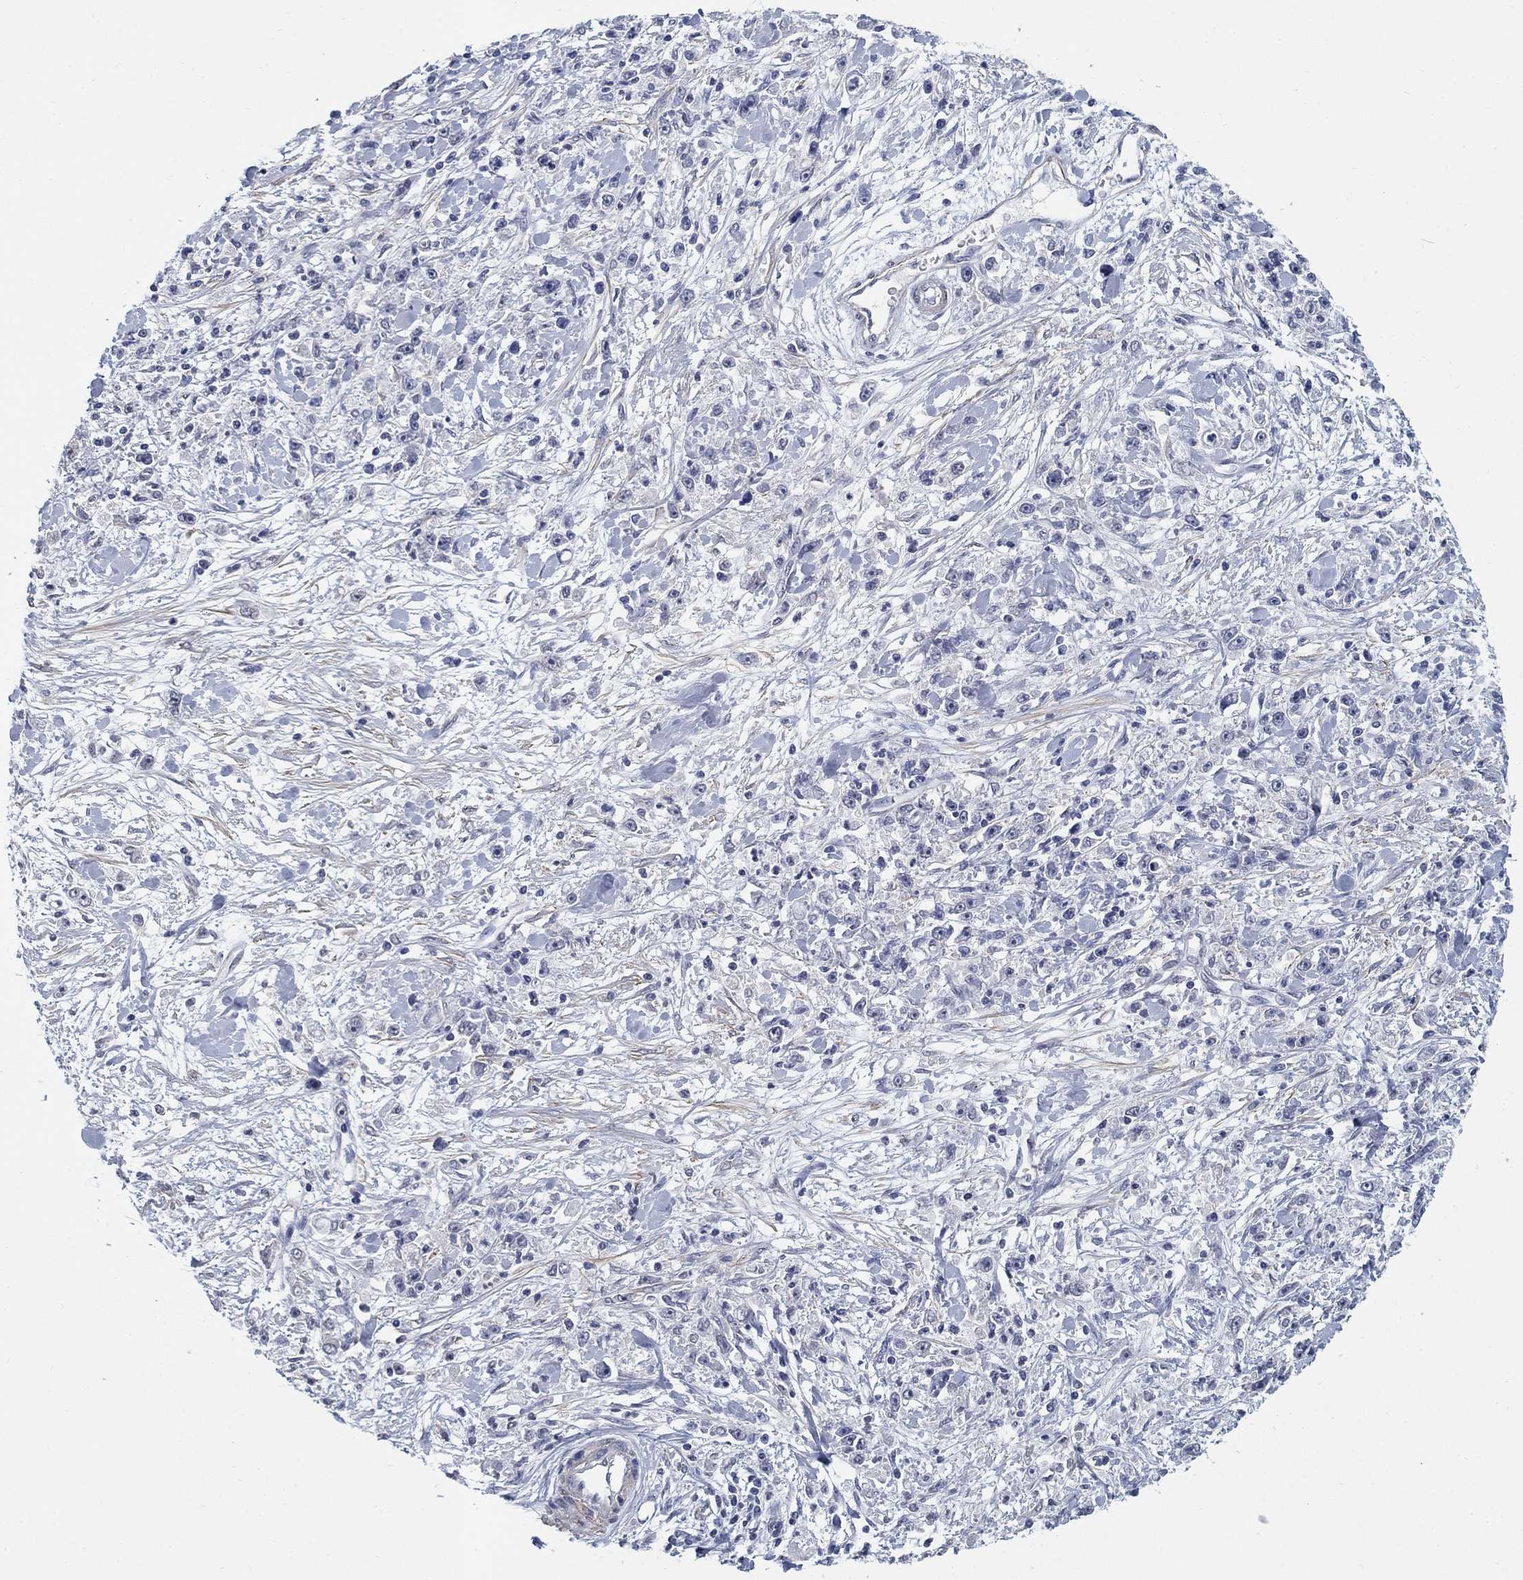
{"staining": {"intensity": "negative", "quantity": "none", "location": "none"}, "tissue": "stomach cancer", "cell_type": "Tumor cells", "image_type": "cancer", "snomed": [{"axis": "morphology", "description": "Adenocarcinoma, NOS"}, {"axis": "topography", "description": "Stomach"}], "caption": "Immunohistochemistry photomicrograph of neoplastic tissue: stomach cancer stained with DAB displays no significant protein expression in tumor cells. Brightfield microscopy of immunohistochemistry (IHC) stained with DAB (3,3'-diaminobenzidine) (brown) and hematoxylin (blue), captured at high magnification.", "gene": "OTUB2", "patient": {"sex": "female", "age": 59}}